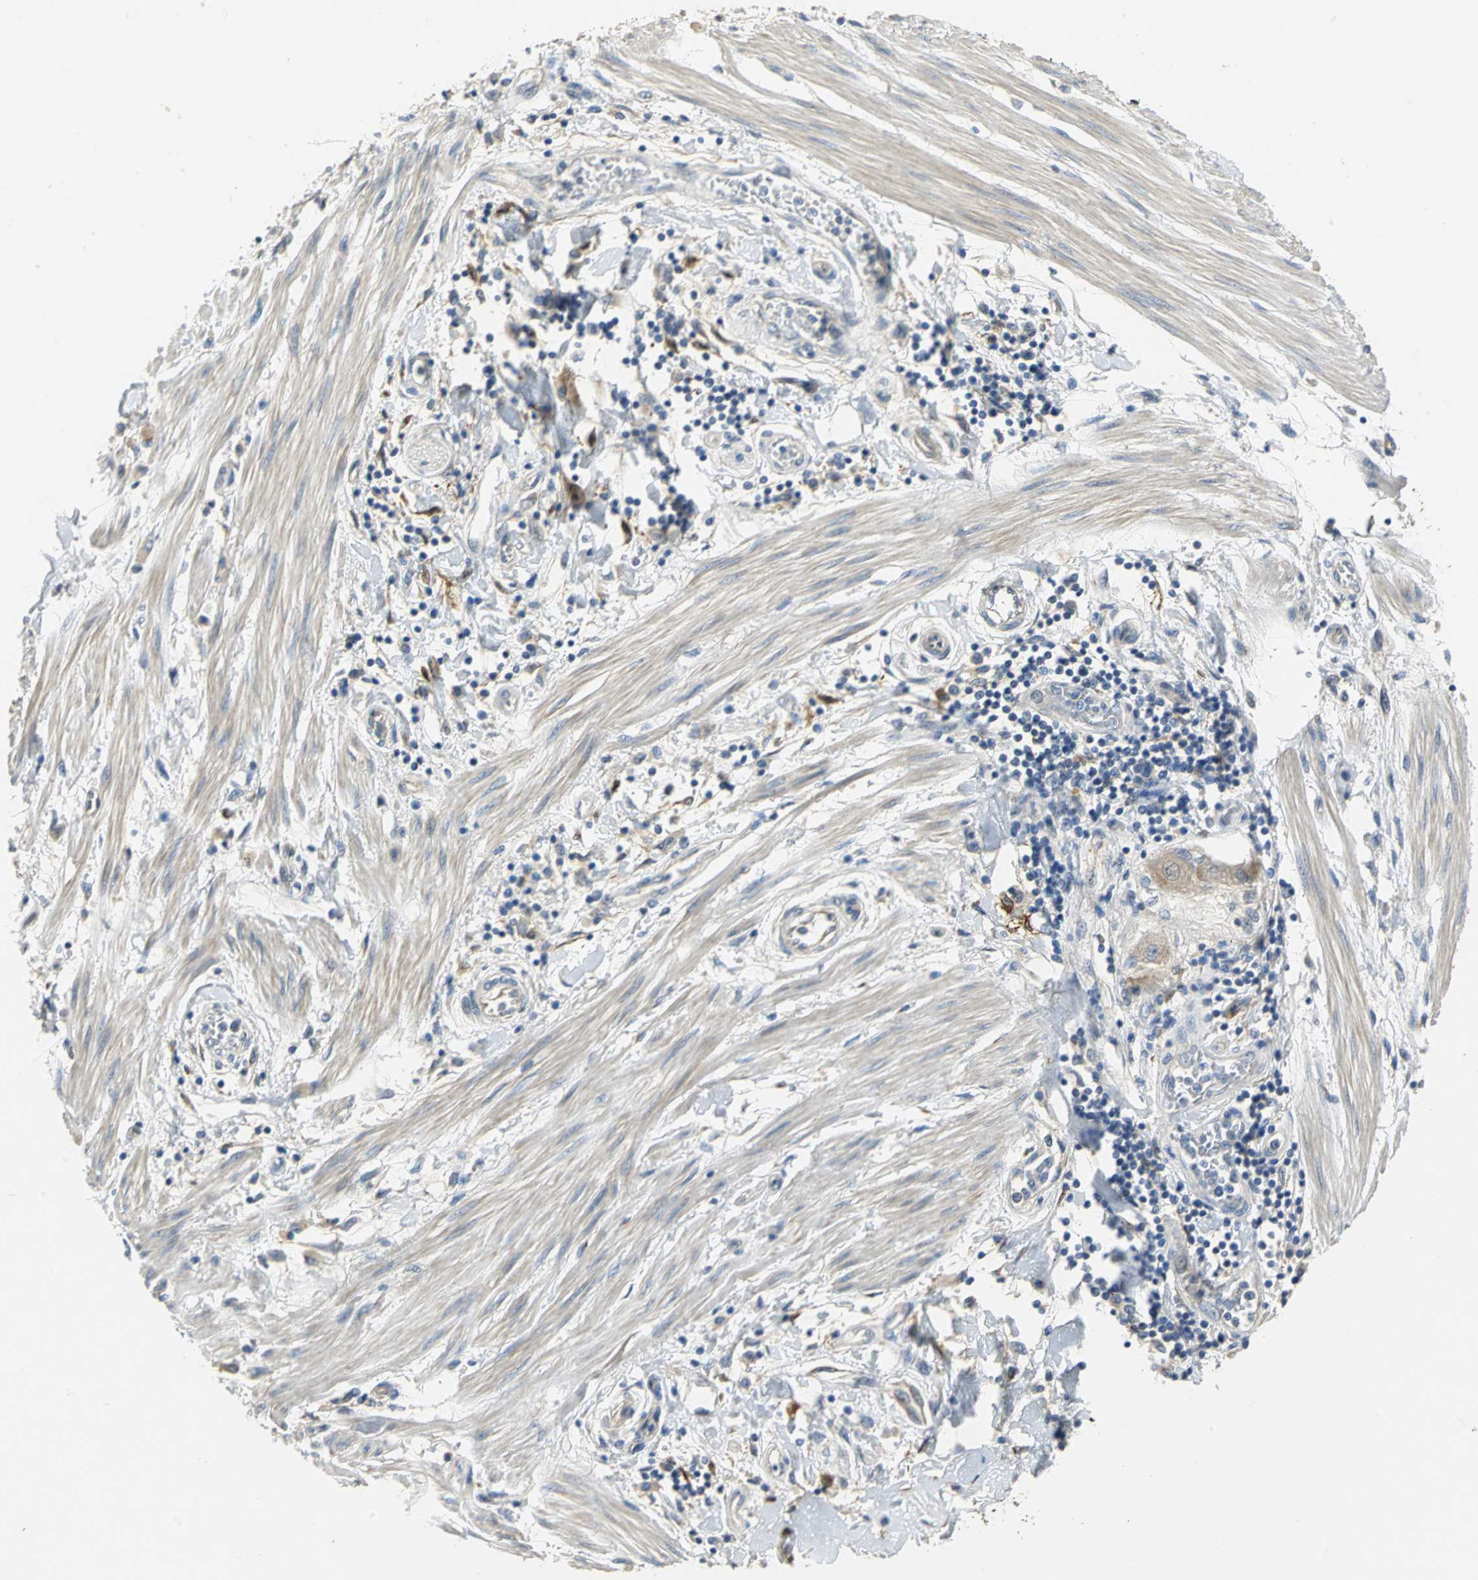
{"staining": {"intensity": "weak", "quantity": "25%-75%", "location": "cytoplasmic/membranous"}, "tissue": "pancreatic cancer", "cell_type": "Tumor cells", "image_type": "cancer", "snomed": [{"axis": "morphology", "description": "Adenocarcinoma, NOS"}, {"axis": "topography", "description": "Pancreas"}], "caption": "Pancreatic adenocarcinoma stained for a protein (brown) displays weak cytoplasmic/membranous positive staining in about 25%-75% of tumor cells.", "gene": "IL17RB", "patient": {"sex": "female", "age": 48}}